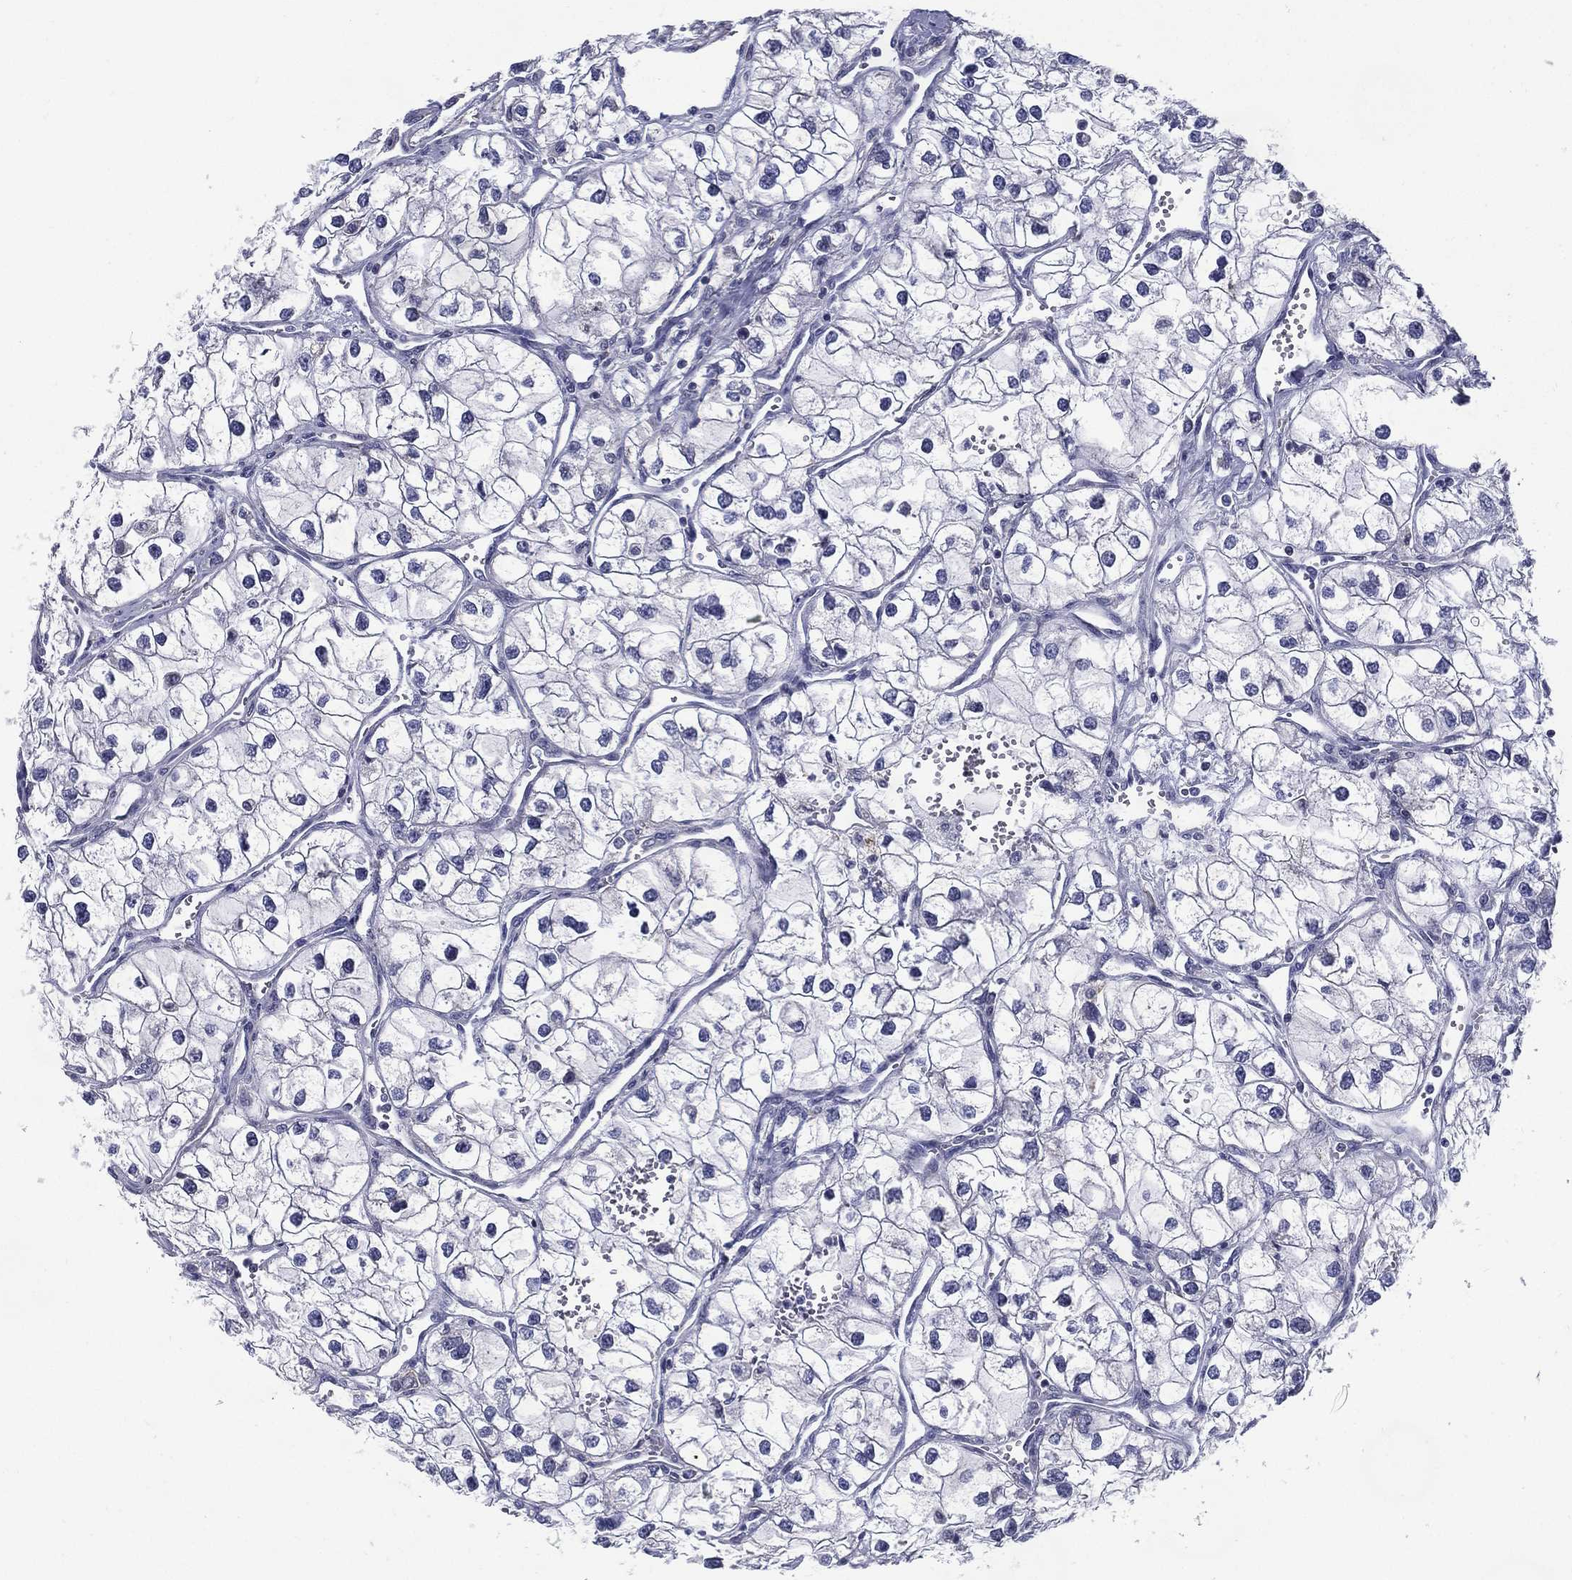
{"staining": {"intensity": "negative", "quantity": "none", "location": "none"}, "tissue": "renal cancer", "cell_type": "Tumor cells", "image_type": "cancer", "snomed": [{"axis": "morphology", "description": "Adenocarcinoma, NOS"}, {"axis": "topography", "description": "Kidney"}], "caption": "This is an IHC image of renal adenocarcinoma. There is no positivity in tumor cells.", "gene": "C19orf18", "patient": {"sex": "male", "age": 59}}